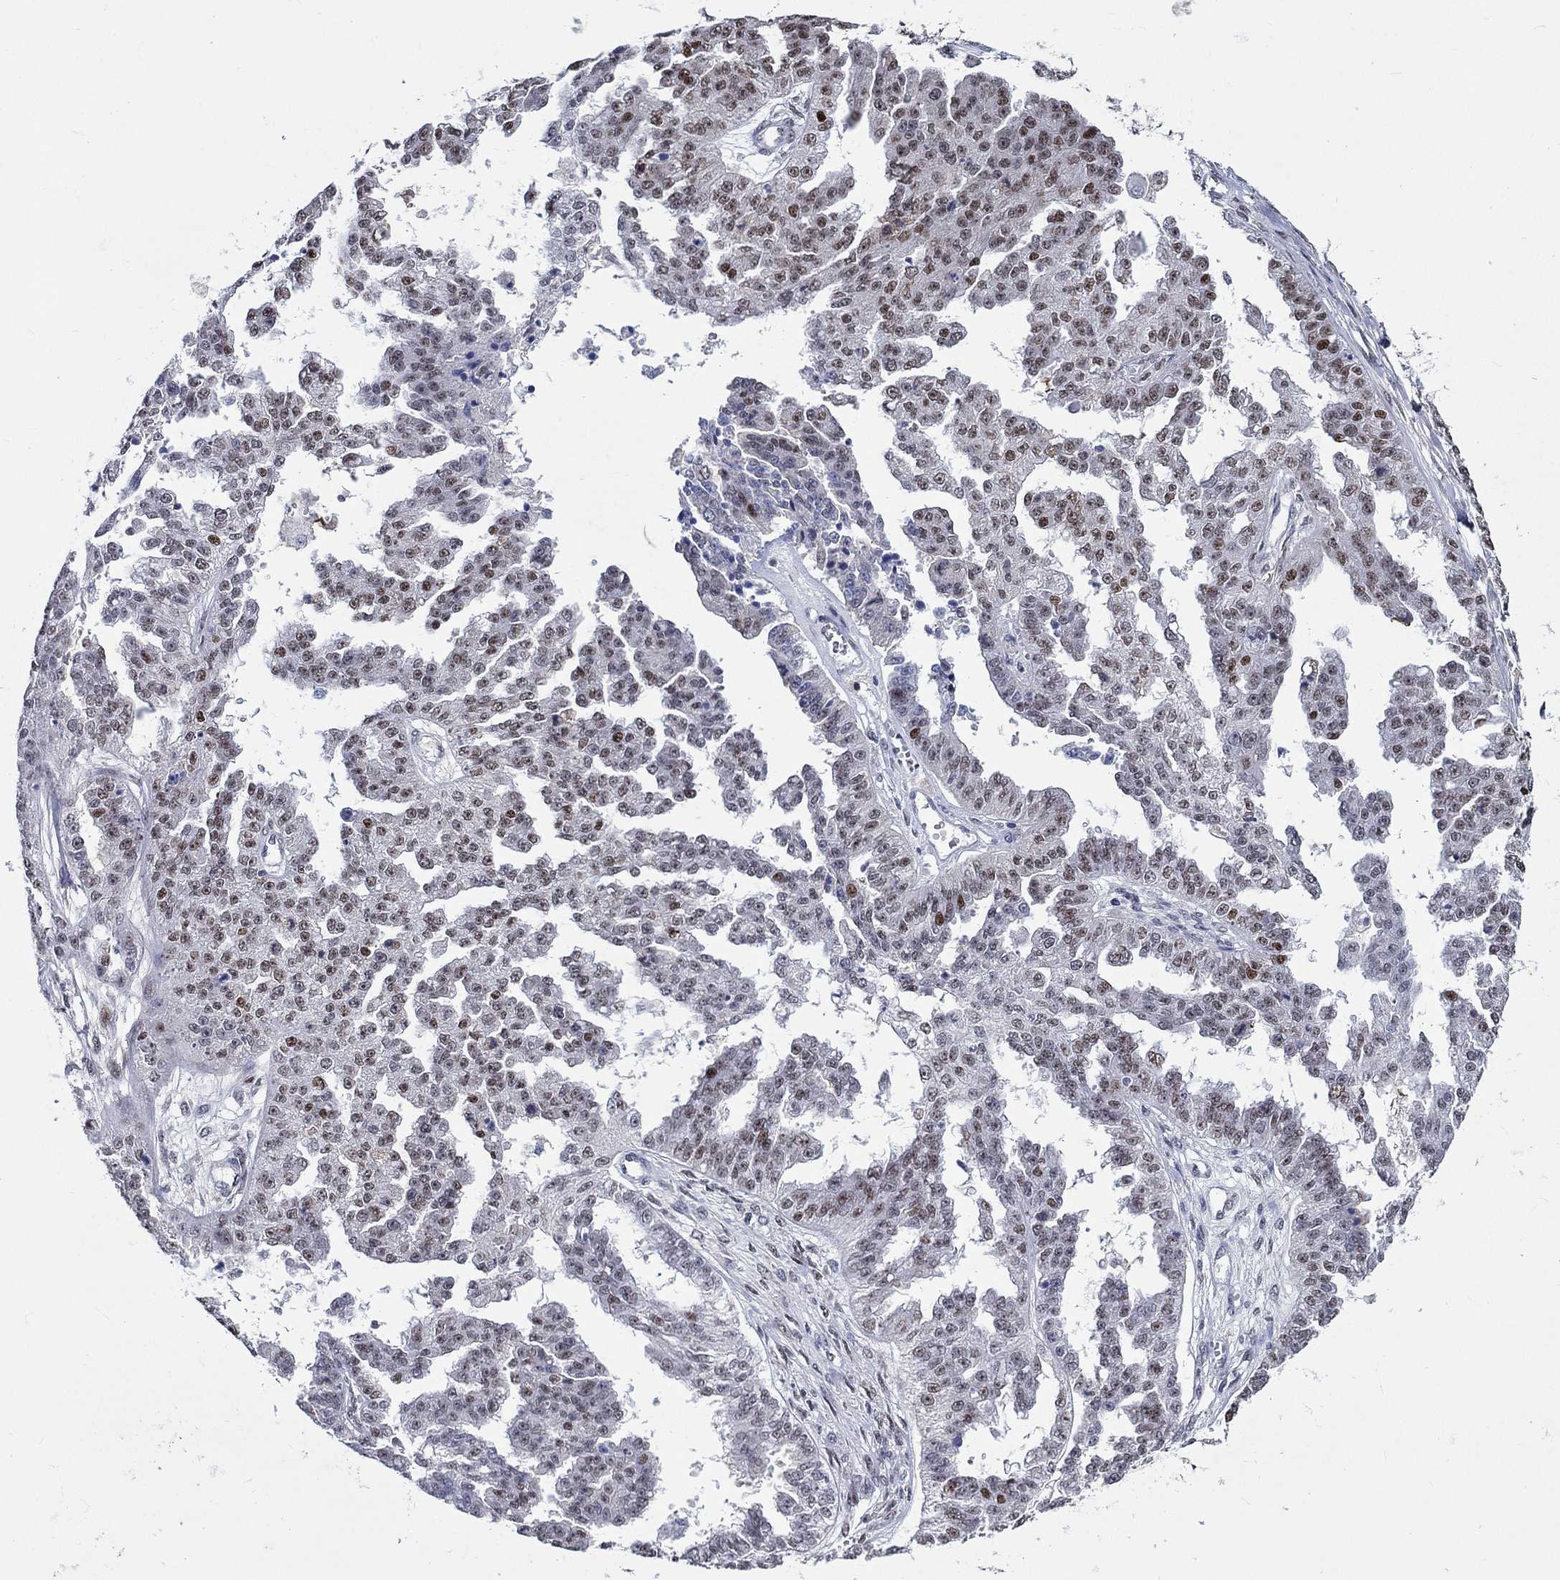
{"staining": {"intensity": "moderate", "quantity": "25%-75%", "location": "nuclear"}, "tissue": "ovarian cancer", "cell_type": "Tumor cells", "image_type": "cancer", "snomed": [{"axis": "morphology", "description": "Cystadenocarcinoma, serous, NOS"}, {"axis": "topography", "description": "Ovary"}], "caption": "Ovarian serous cystadenocarcinoma was stained to show a protein in brown. There is medium levels of moderate nuclear staining in approximately 25%-75% of tumor cells. Nuclei are stained in blue.", "gene": "GATA2", "patient": {"sex": "female", "age": 58}}